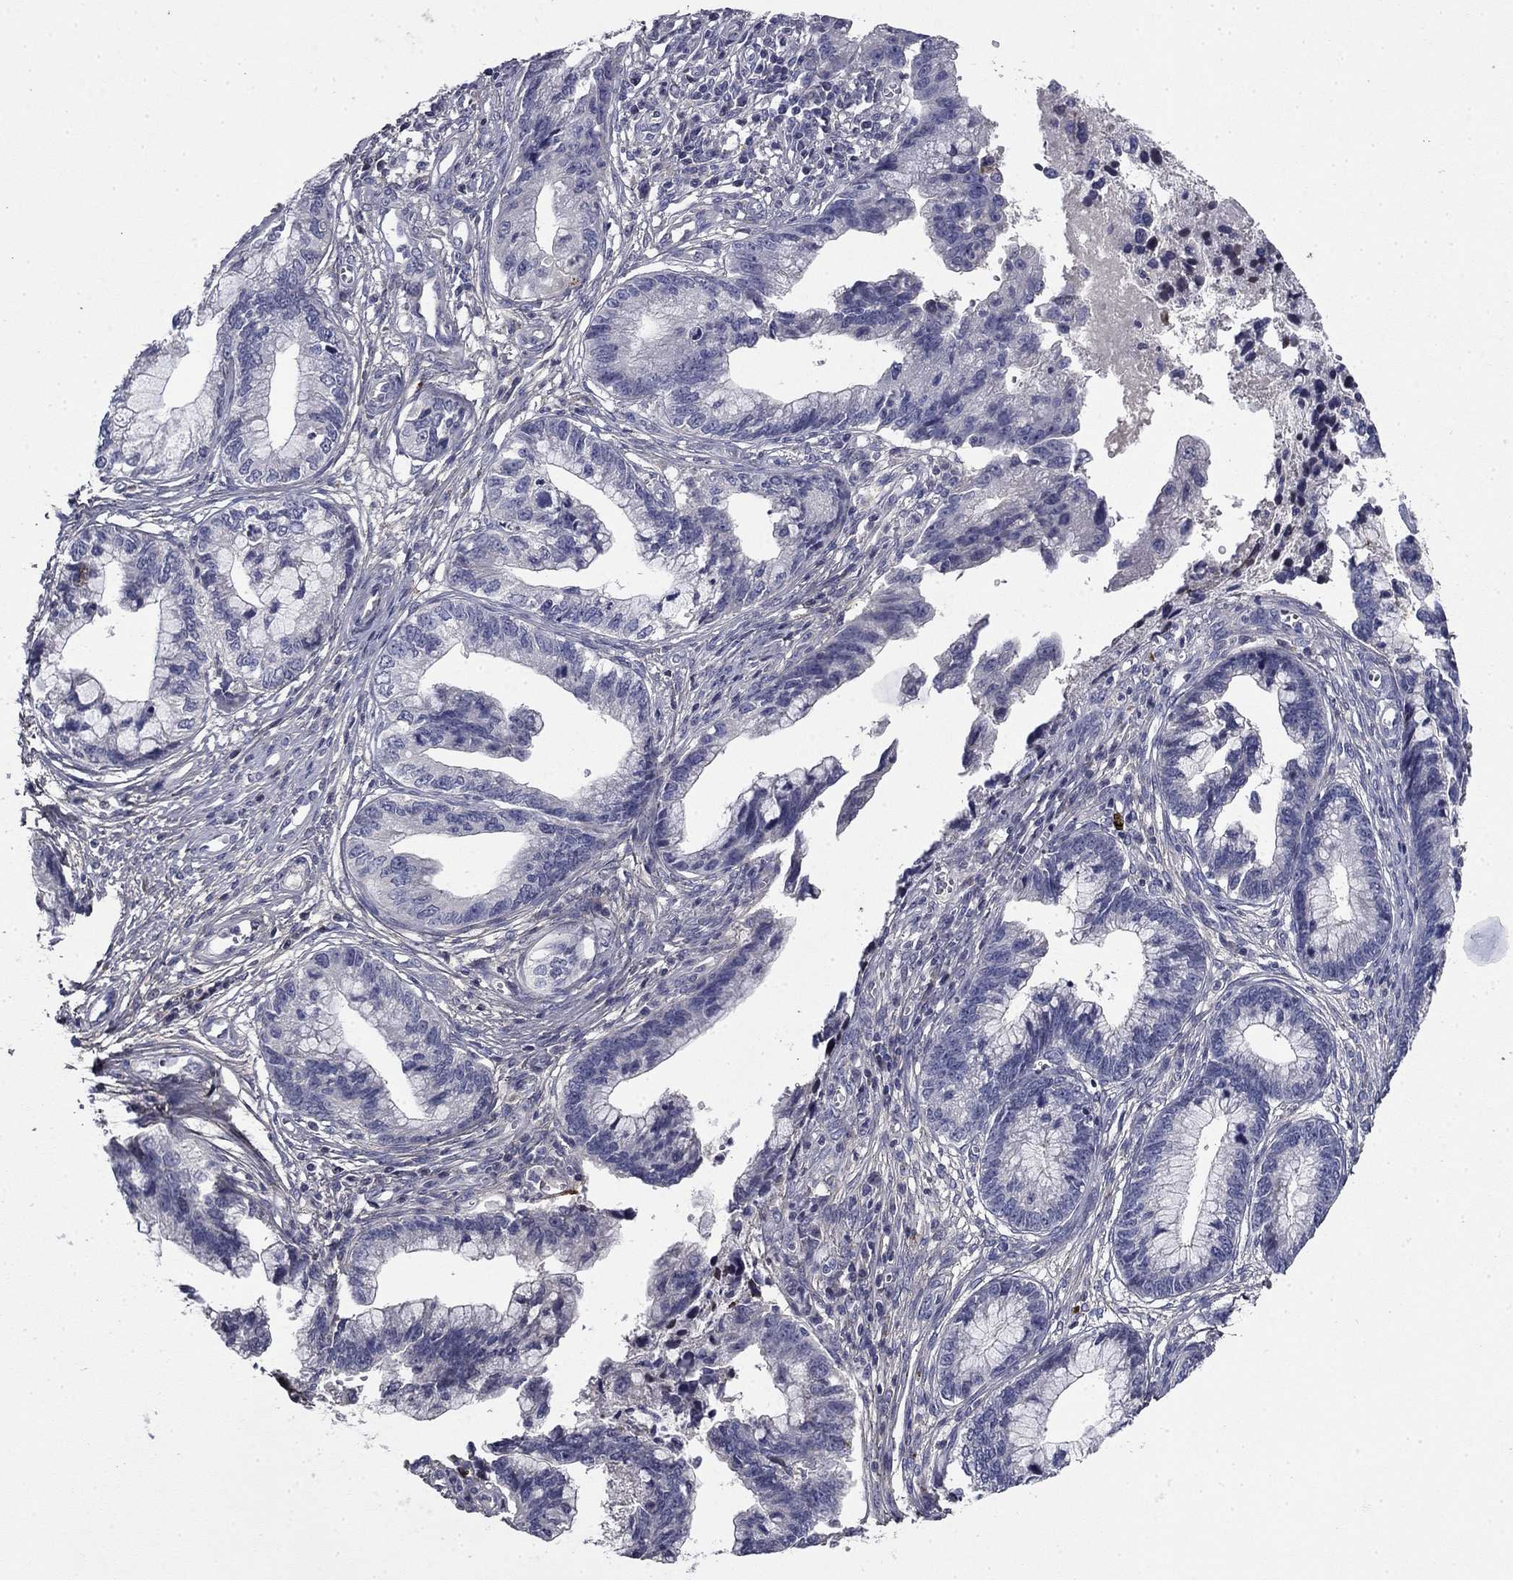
{"staining": {"intensity": "negative", "quantity": "none", "location": "none"}, "tissue": "cervical cancer", "cell_type": "Tumor cells", "image_type": "cancer", "snomed": [{"axis": "morphology", "description": "Adenocarcinoma, NOS"}, {"axis": "topography", "description": "Cervix"}], "caption": "The histopathology image displays no significant staining in tumor cells of cervical adenocarcinoma.", "gene": "COL2A1", "patient": {"sex": "female", "age": 44}}